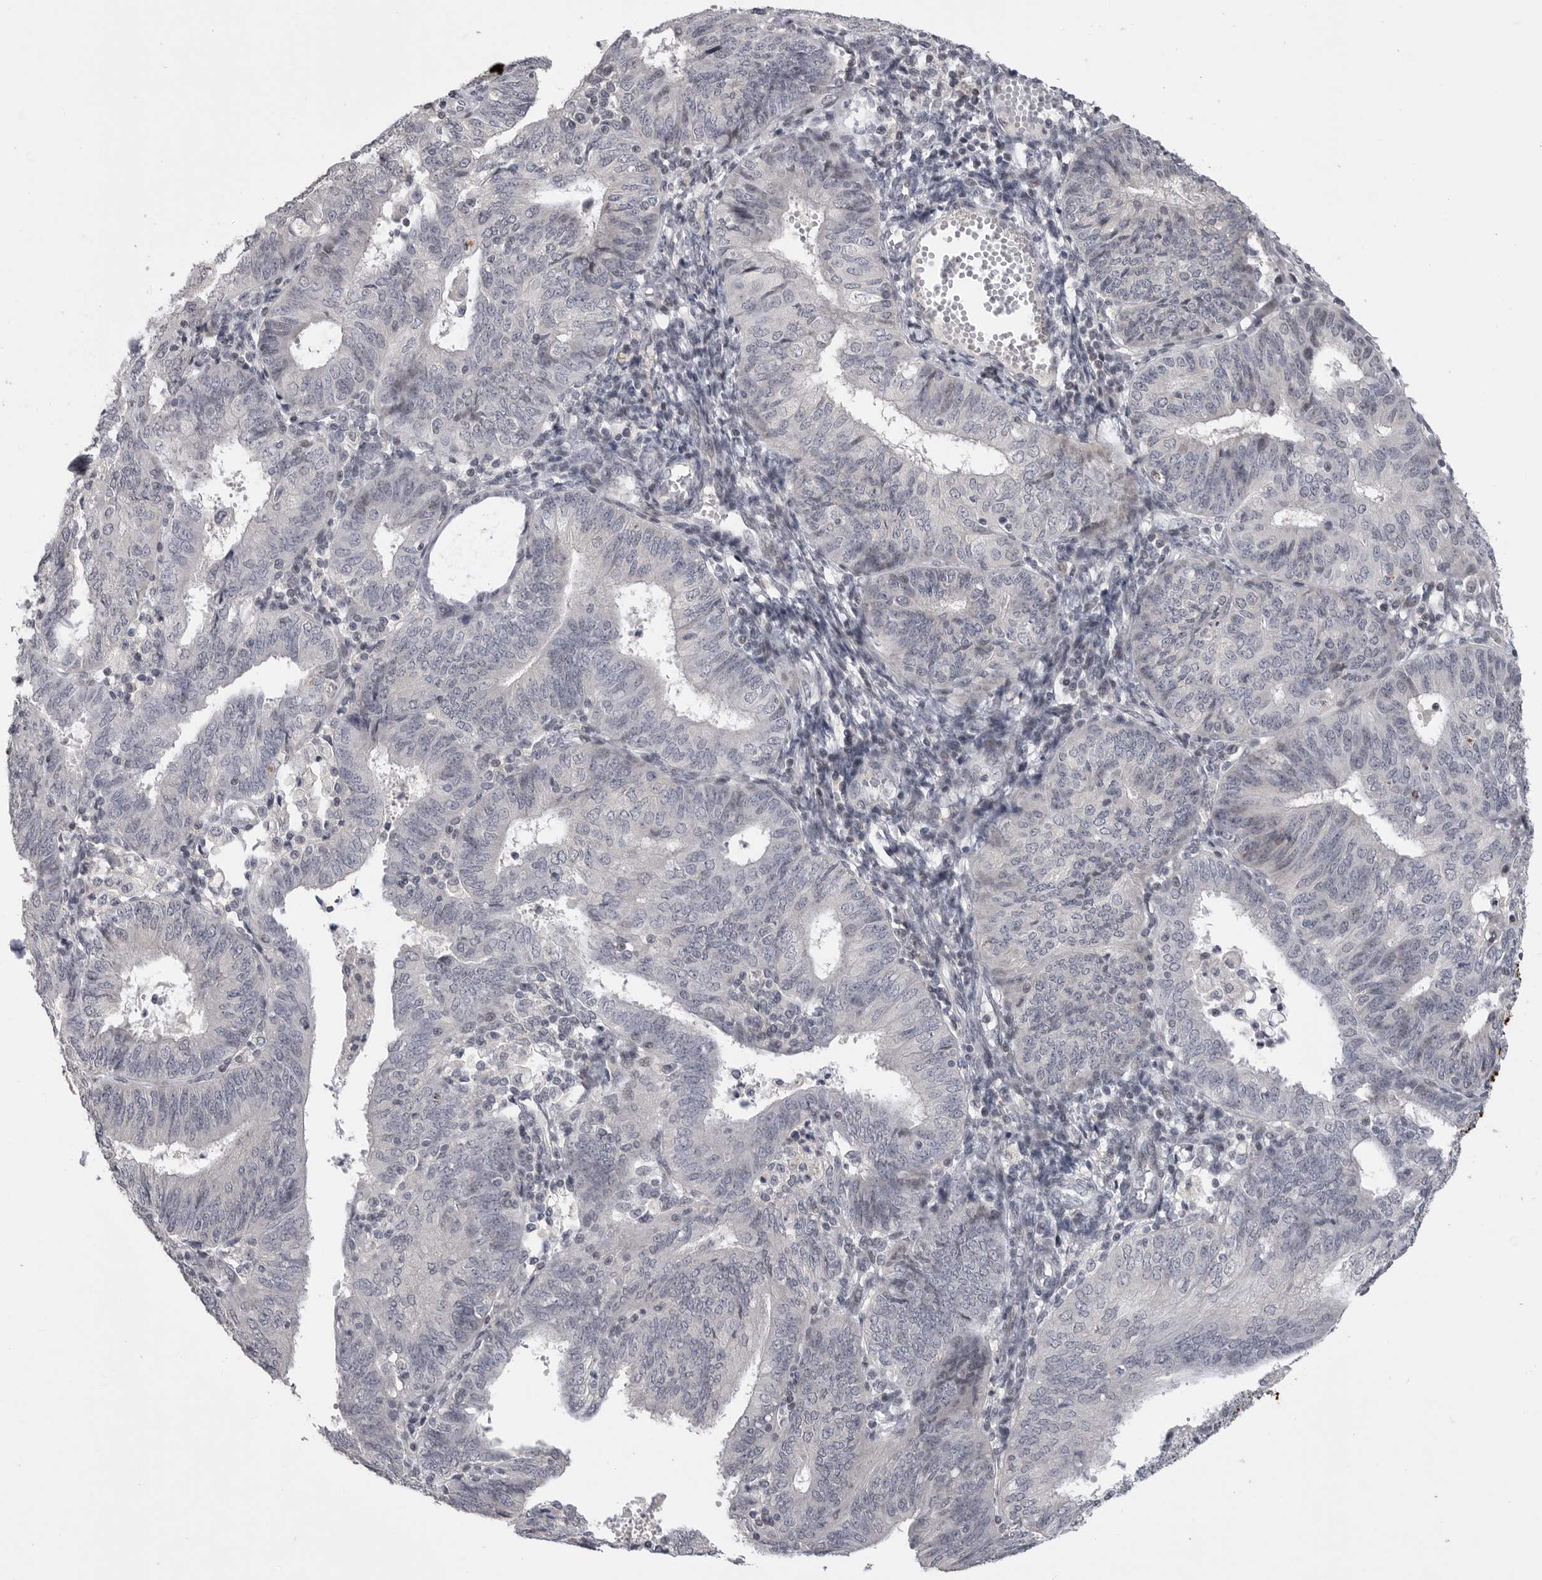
{"staining": {"intensity": "negative", "quantity": "none", "location": "none"}, "tissue": "endometrial cancer", "cell_type": "Tumor cells", "image_type": "cancer", "snomed": [{"axis": "morphology", "description": "Adenocarcinoma, NOS"}, {"axis": "topography", "description": "Endometrium"}], "caption": "This is a photomicrograph of immunohistochemistry (IHC) staining of endometrial cancer, which shows no staining in tumor cells. (IHC, brightfield microscopy, high magnification).", "gene": "FBXO43", "patient": {"sex": "female", "age": 58}}